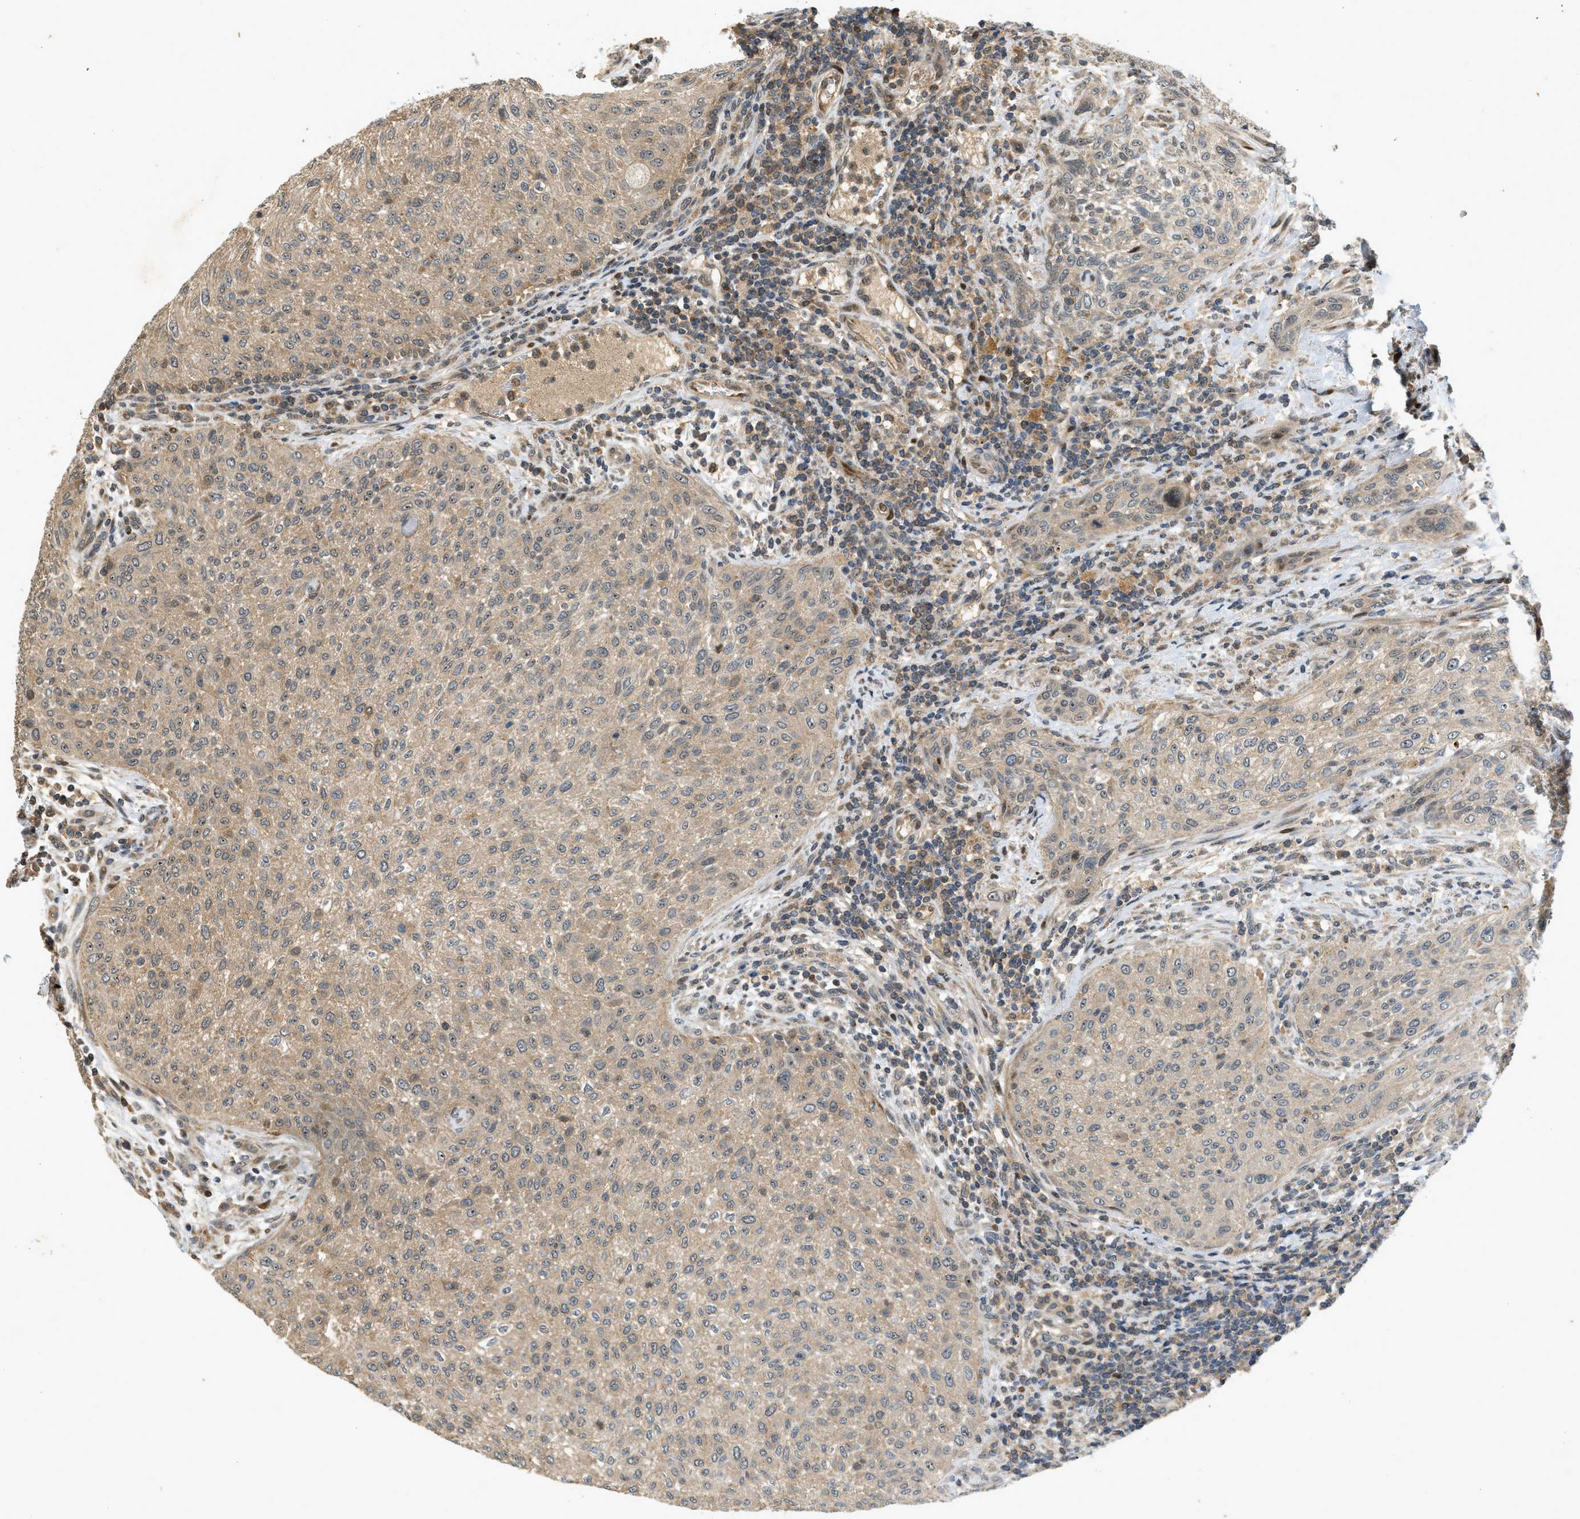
{"staining": {"intensity": "weak", "quantity": ">75%", "location": "cytoplasmic/membranous"}, "tissue": "urothelial cancer", "cell_type": "Tumor cells", "image_type": "cancer", "snomed": [{"axis": "morphology", "description": "Urothelial carcinoma, Low grade"}, {"axis": "morphology", "description": "Urothelial carcinoma, High grade"}, {"axis": "topography", "description": "Urinary bladder"}], "caption": "DAB immunohistochemical staining of urothelial carcinoma (low-grade) exhibits weak cytoplasmic/membranous protein expression in about >75% of tumor cells.", "gene": "TRAPPC14", "patient": {"sex": "male", "age": 35}}